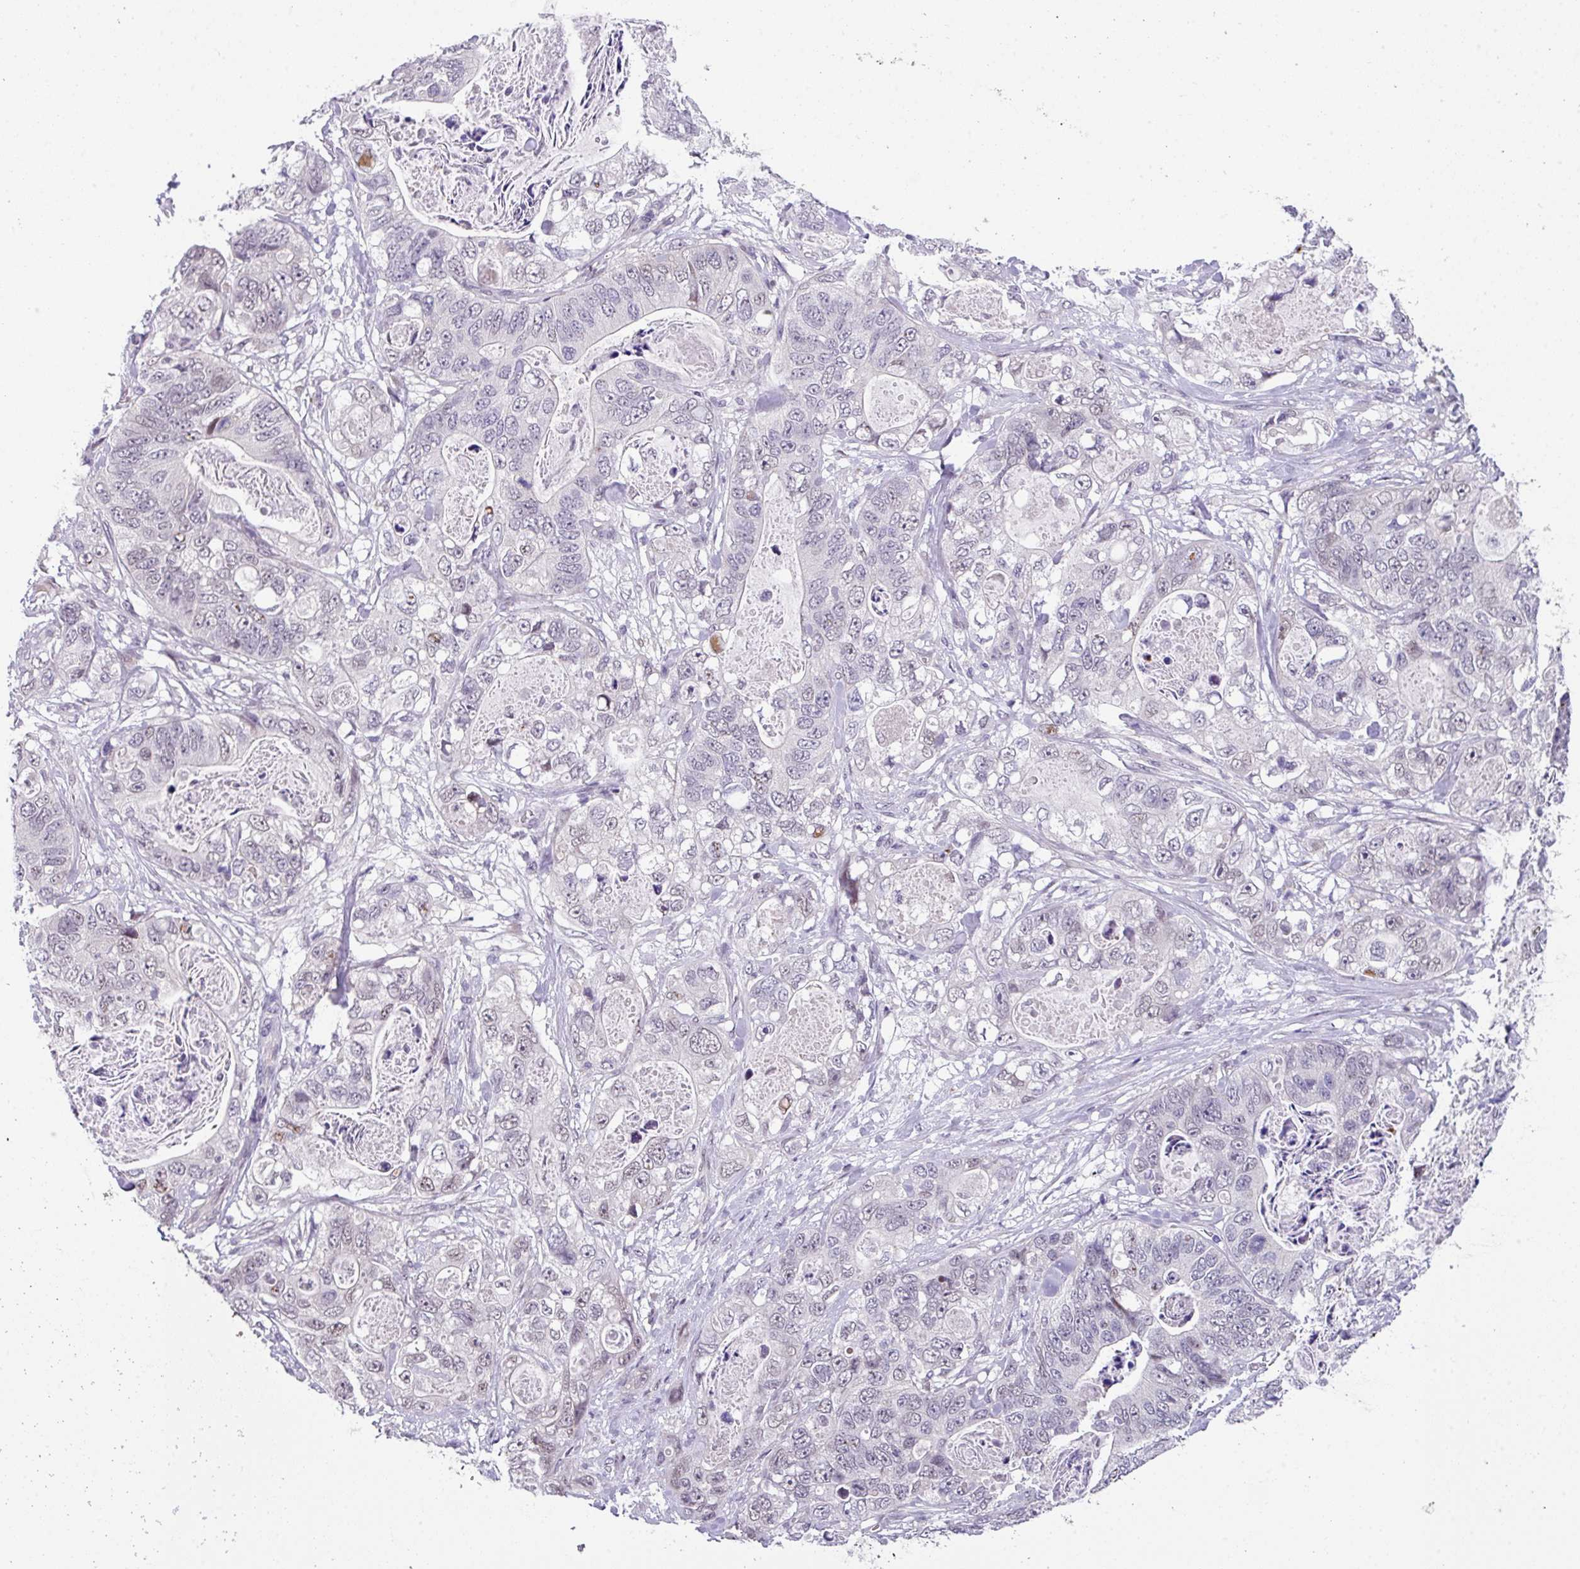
{"staining": {"intensity": "negative", "quantity": "none", "location": "none"}, "tissue": "stomach cancer", "cell_type": "Tumor cells", "image_type": "cancer", "snomed": [{"axis": "morphology", "description": "Normal tissue, NOS"}, {"axis": "morphology", "description": "Adenocarcinoma, NOS"}, {"axis": "topography", "description": "Stomach"}], "caption": "Stomach cancer was stained to show a protein in brown. There is no significant expression in tumor cells.", "gene": "ZFP3", "patient": {"sex": "female", "age": 89}}